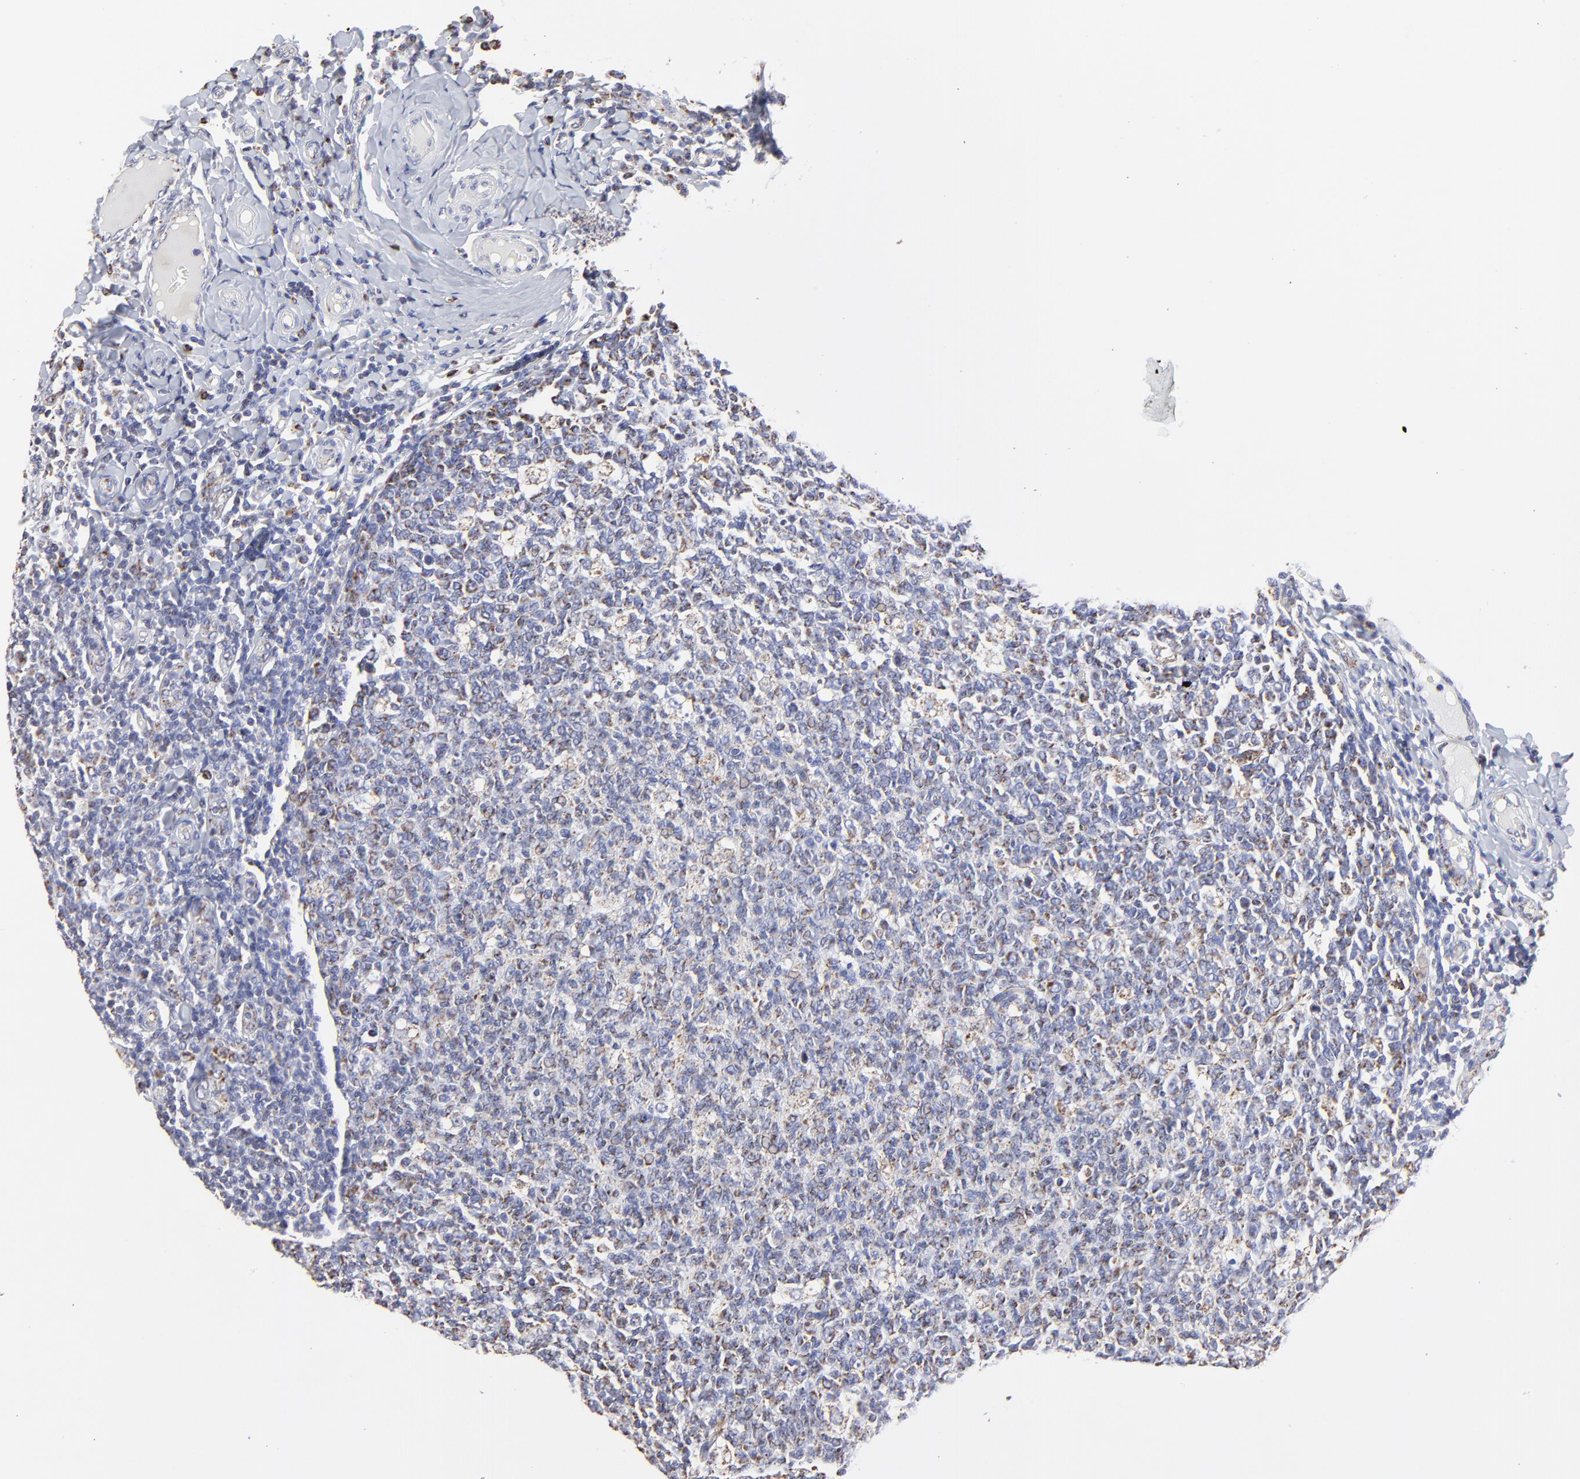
{"staining": {"intensity": "negative", "quantity": "none", "location": "none"}, "tissue": "tonsil", "cell_type": "Germinal center cells", "image_type": "normal", "snomed": [{"axis": "morphology", "description": "Normal tissue, NOS"}, {"axis": "topography", "description": "Tonsil"}], "caption": "Germinal center cells show no significant expression in benign tonsil.", "gene": "PINK1", "patient": {"sex": "male", "age": 6}}